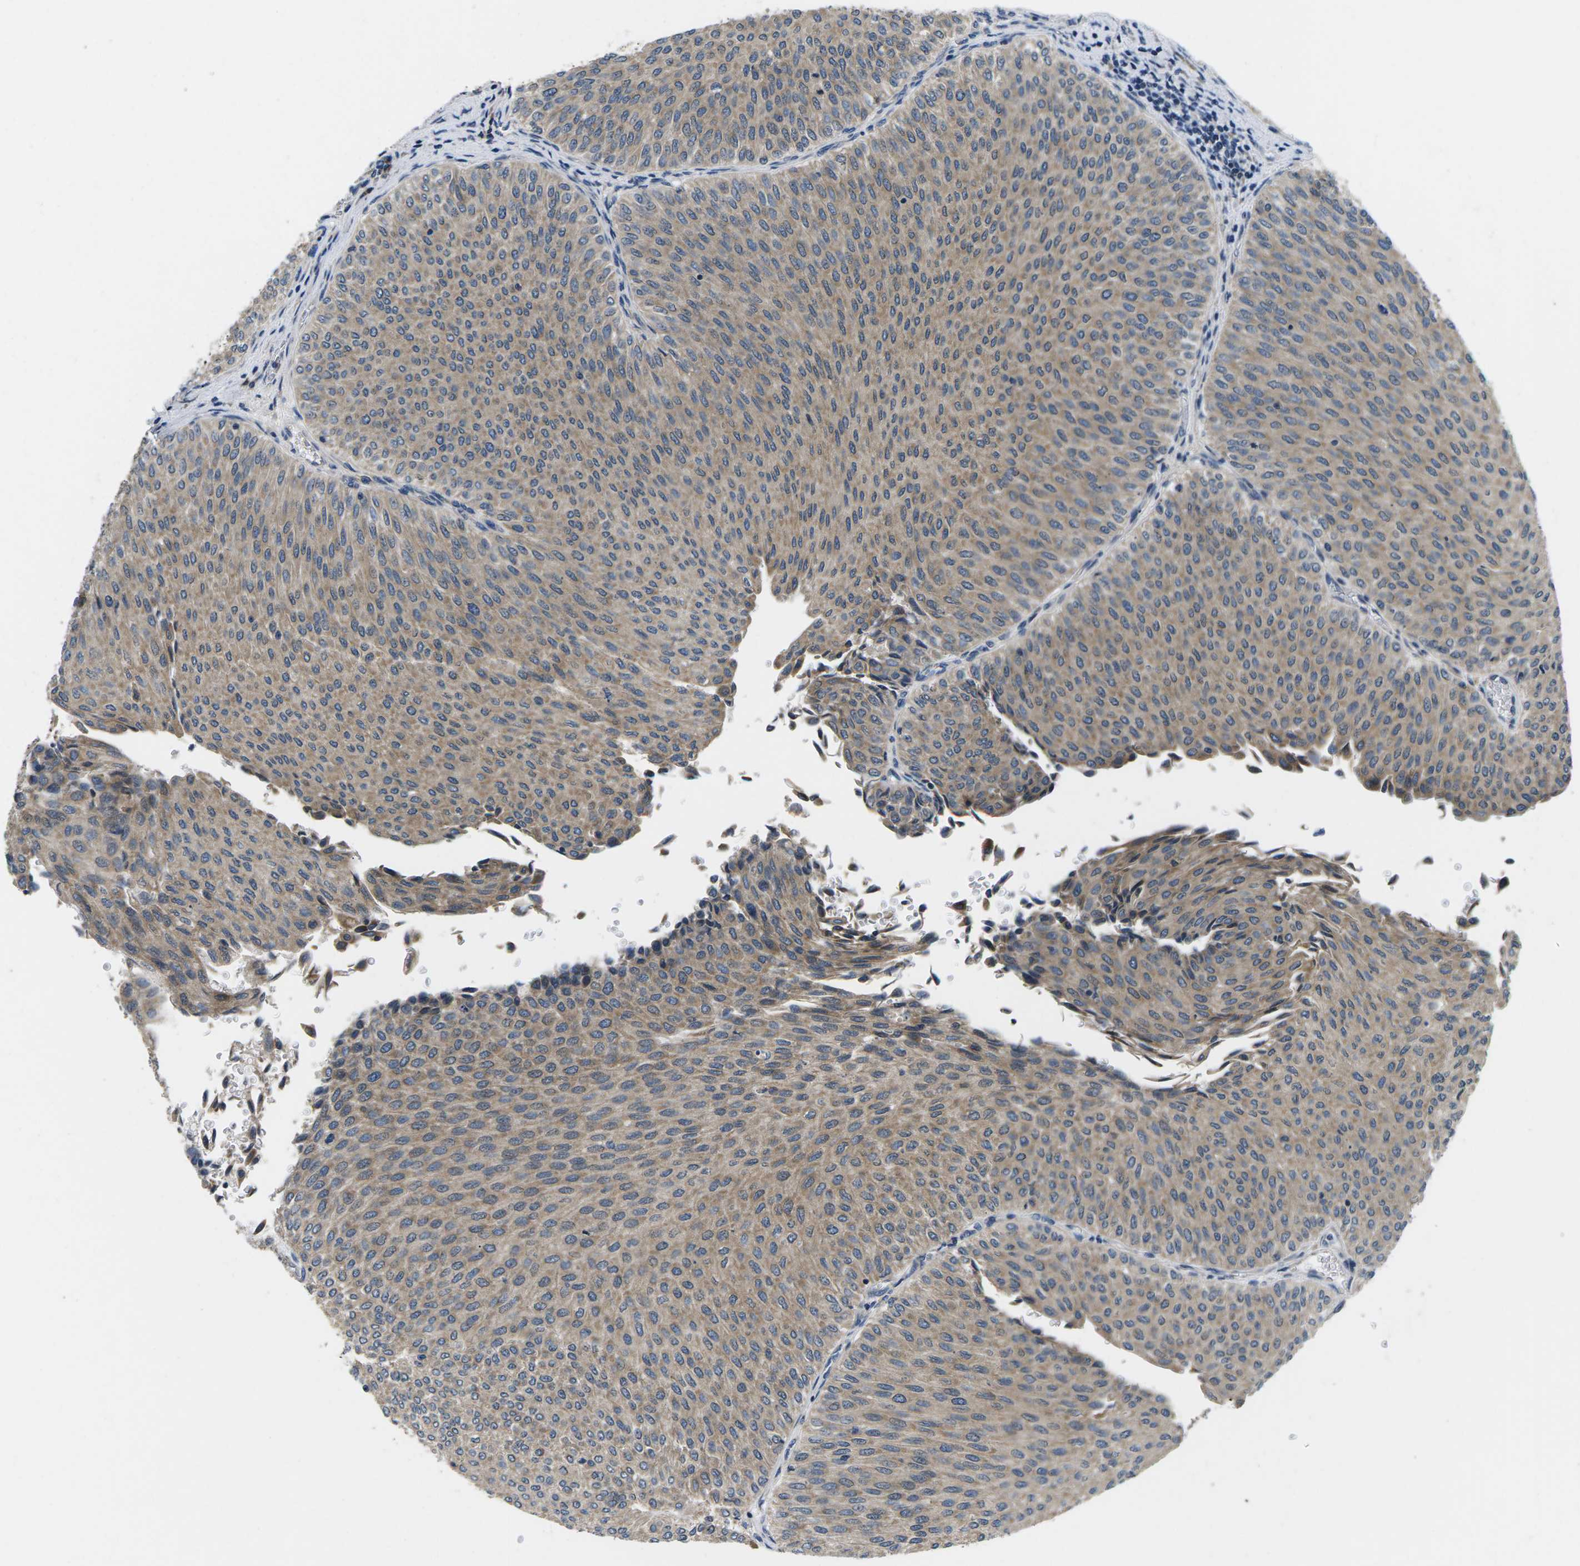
{"staining": {"intensity": "moderate", "quantity": ">75%", "location": "cytoplasmic/membranous"}, "tissue": "urothelial cancer", "cell_type": "Tumor cells", "image_type": "cancer", "snomed": [{"axis": "morphology", "description": "Urothelial carcinoma, Low grade"}, {"axis": "topography", "description": "Urinary bladder"}], "caption": "Protein staining of low-grade urothelial carcinoma tissue reveals moderate cytoplasmic/membranous expression in approximately >75% of tumor cells. Immunohistochemistry stains the protein of interest in brown and the nuclei are stained blue.", "gene": "ERGIC3", "patient": {"sex": "male", "age": 78}}